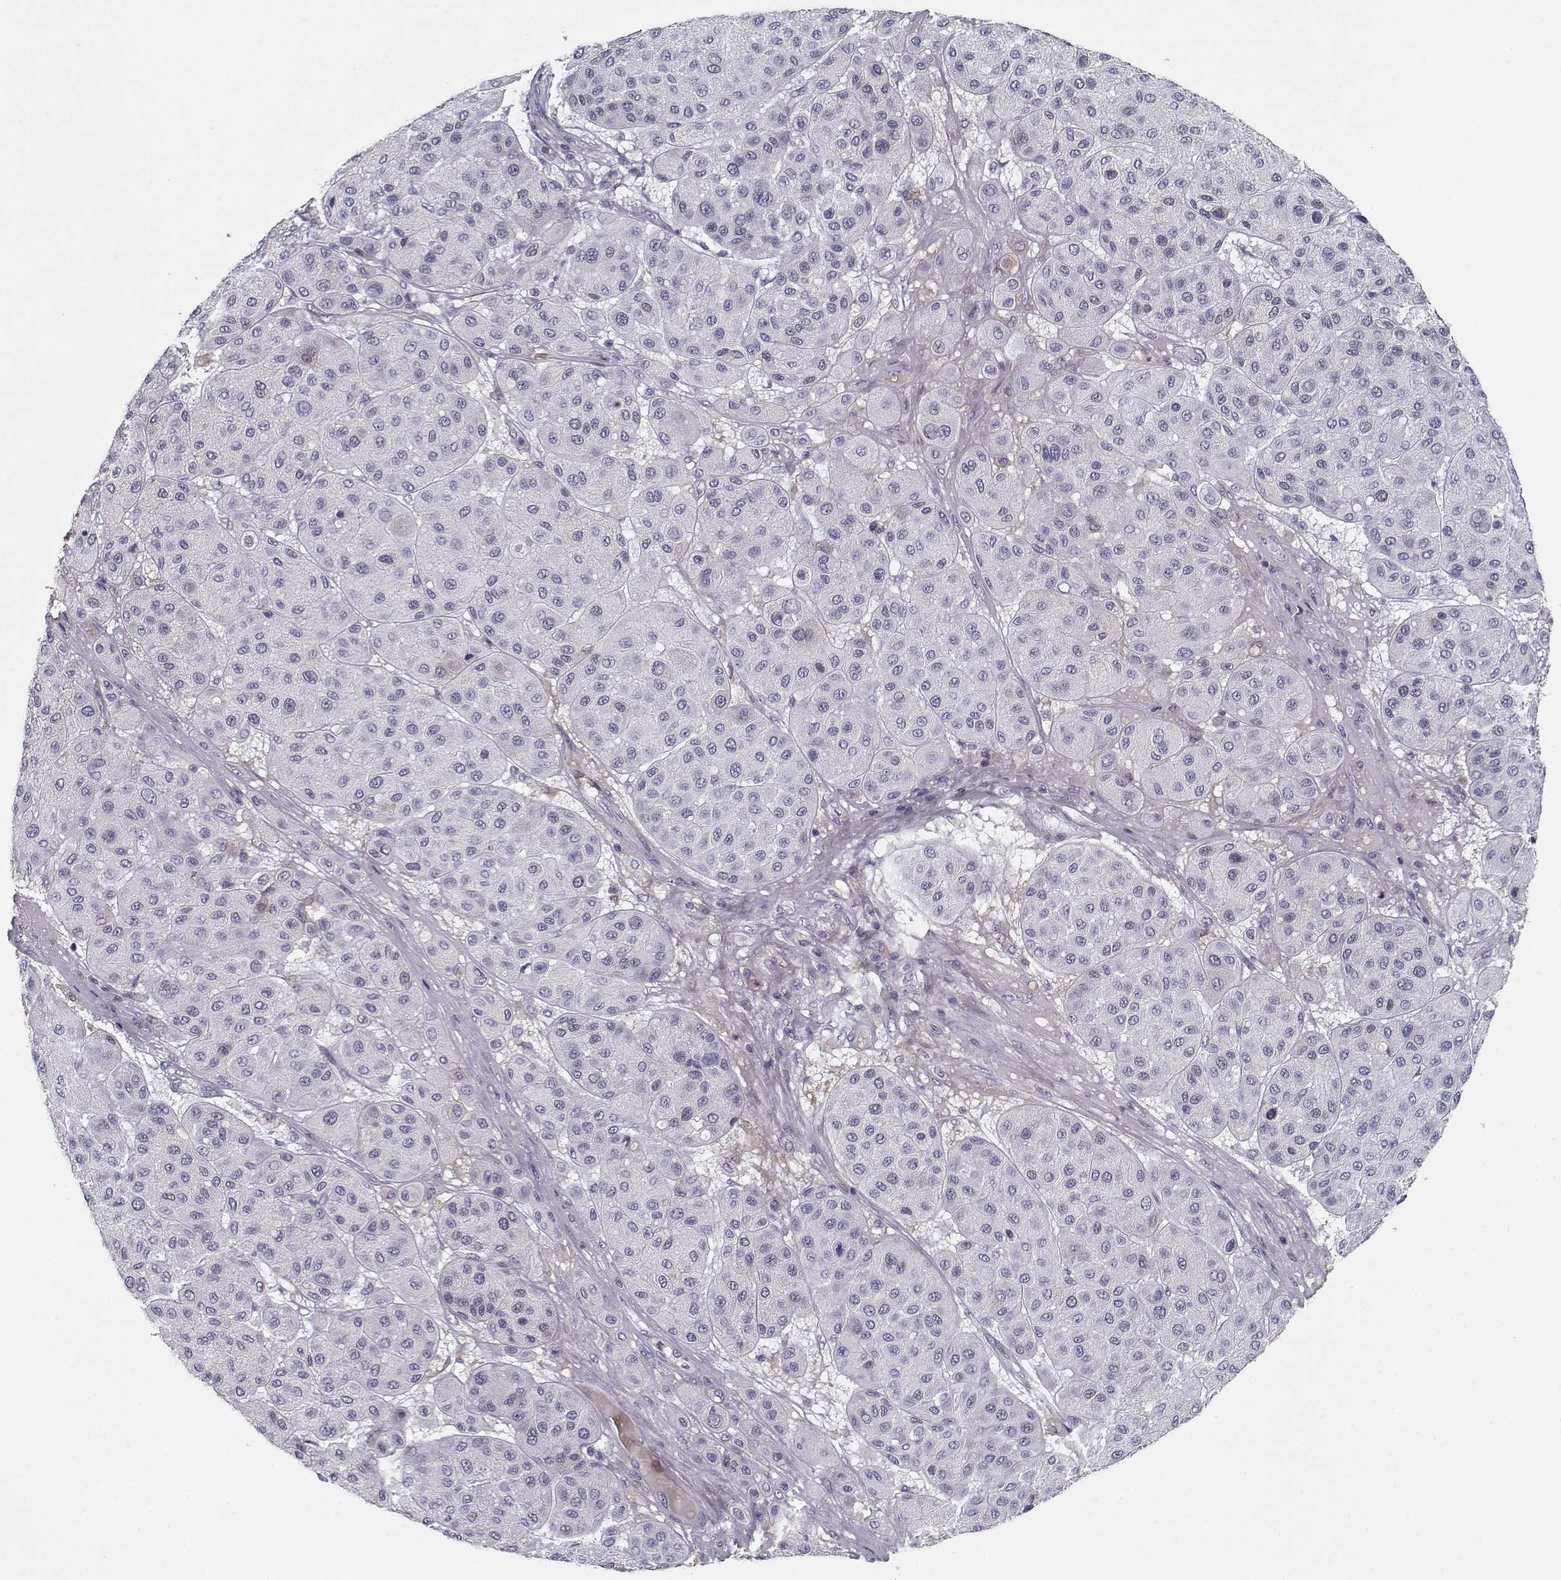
{"staining": {"intensity": "negative", "quantity": "none", "location": "none"}, "tissue": "melanoma", "cell_type": "Tumor cells", "image_type": "cancer", "snomed": [{"axis": "morphology", "description": "Malignant melanoma, Metastatic site"}, {"axis": "topography", "description": "Smooth muscle"}], "caption": "High power microscopy histopathology image of an immunohistochemistry (IHC) photomicrograph of melanoma, revealing no significant positivity in tumor cells.", "gene": "SPACA9", "patient": {"sex": "male", "age": 41}}